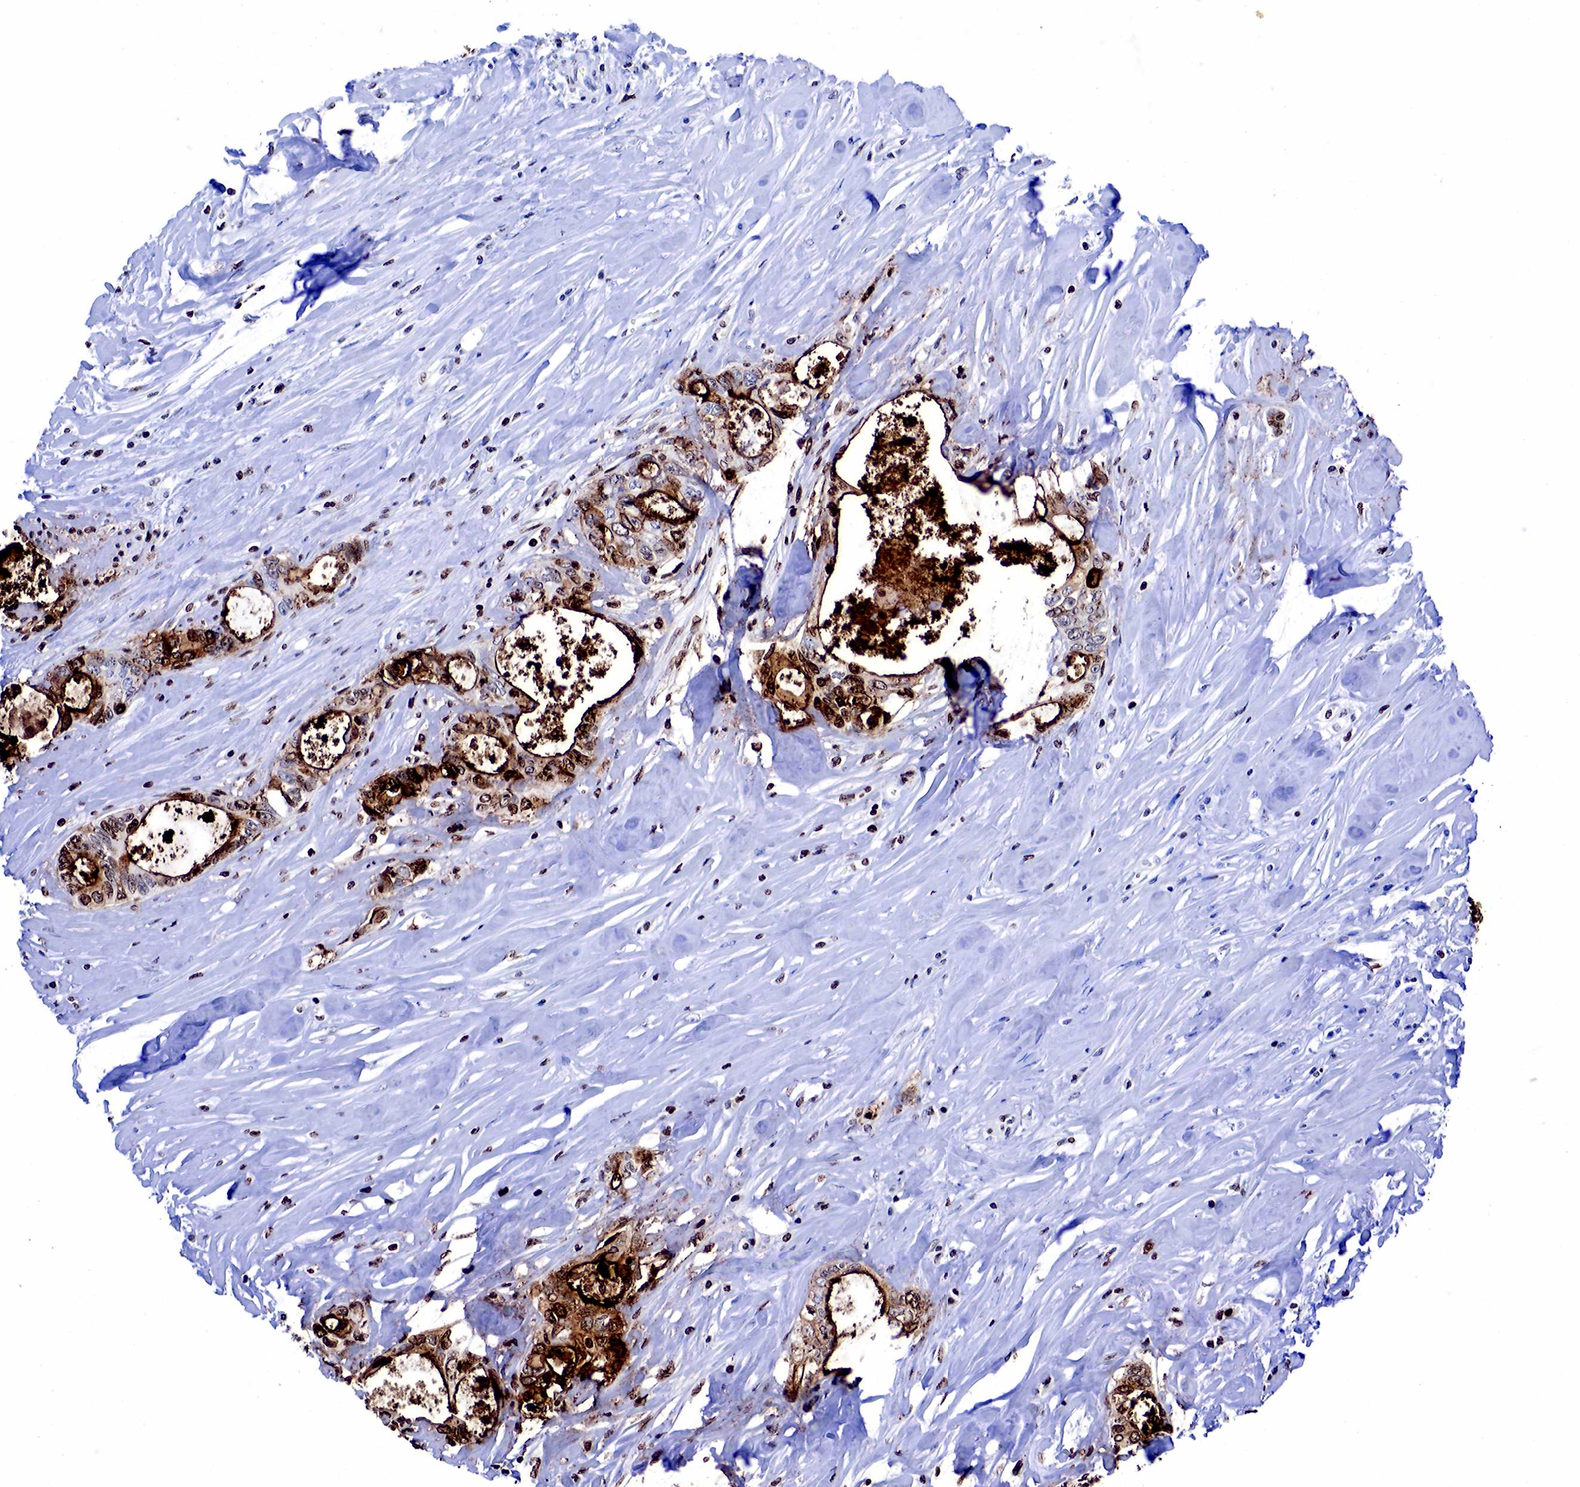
{"staining": {"intensity": "moderate", "quantity": "25%-75%", "location": "cytoplasmic/membranous,nuclear"}, "tissue": "colorectal cancer", "cell_type": "Tumor cells", "image_type": "cancer", "snomed": [{"axis": "morphology", "description": "Adenocarcinoma, NOS"}, {"axis": "topography", "description": "Rectum"}], "caption": "Immunohistochemistry (IHC) of human colorectal cancer exhibits medium levels of moderate cytoplasmic/membranous and nuclear expression in approximately 25%-75% of tumor cells. (DAB (3,3'-diaminobenzidine) IHC with brightfield microscopy, high magnification).", "gene": "FUT4", "patient": {"sex": "female", "age": 57}}